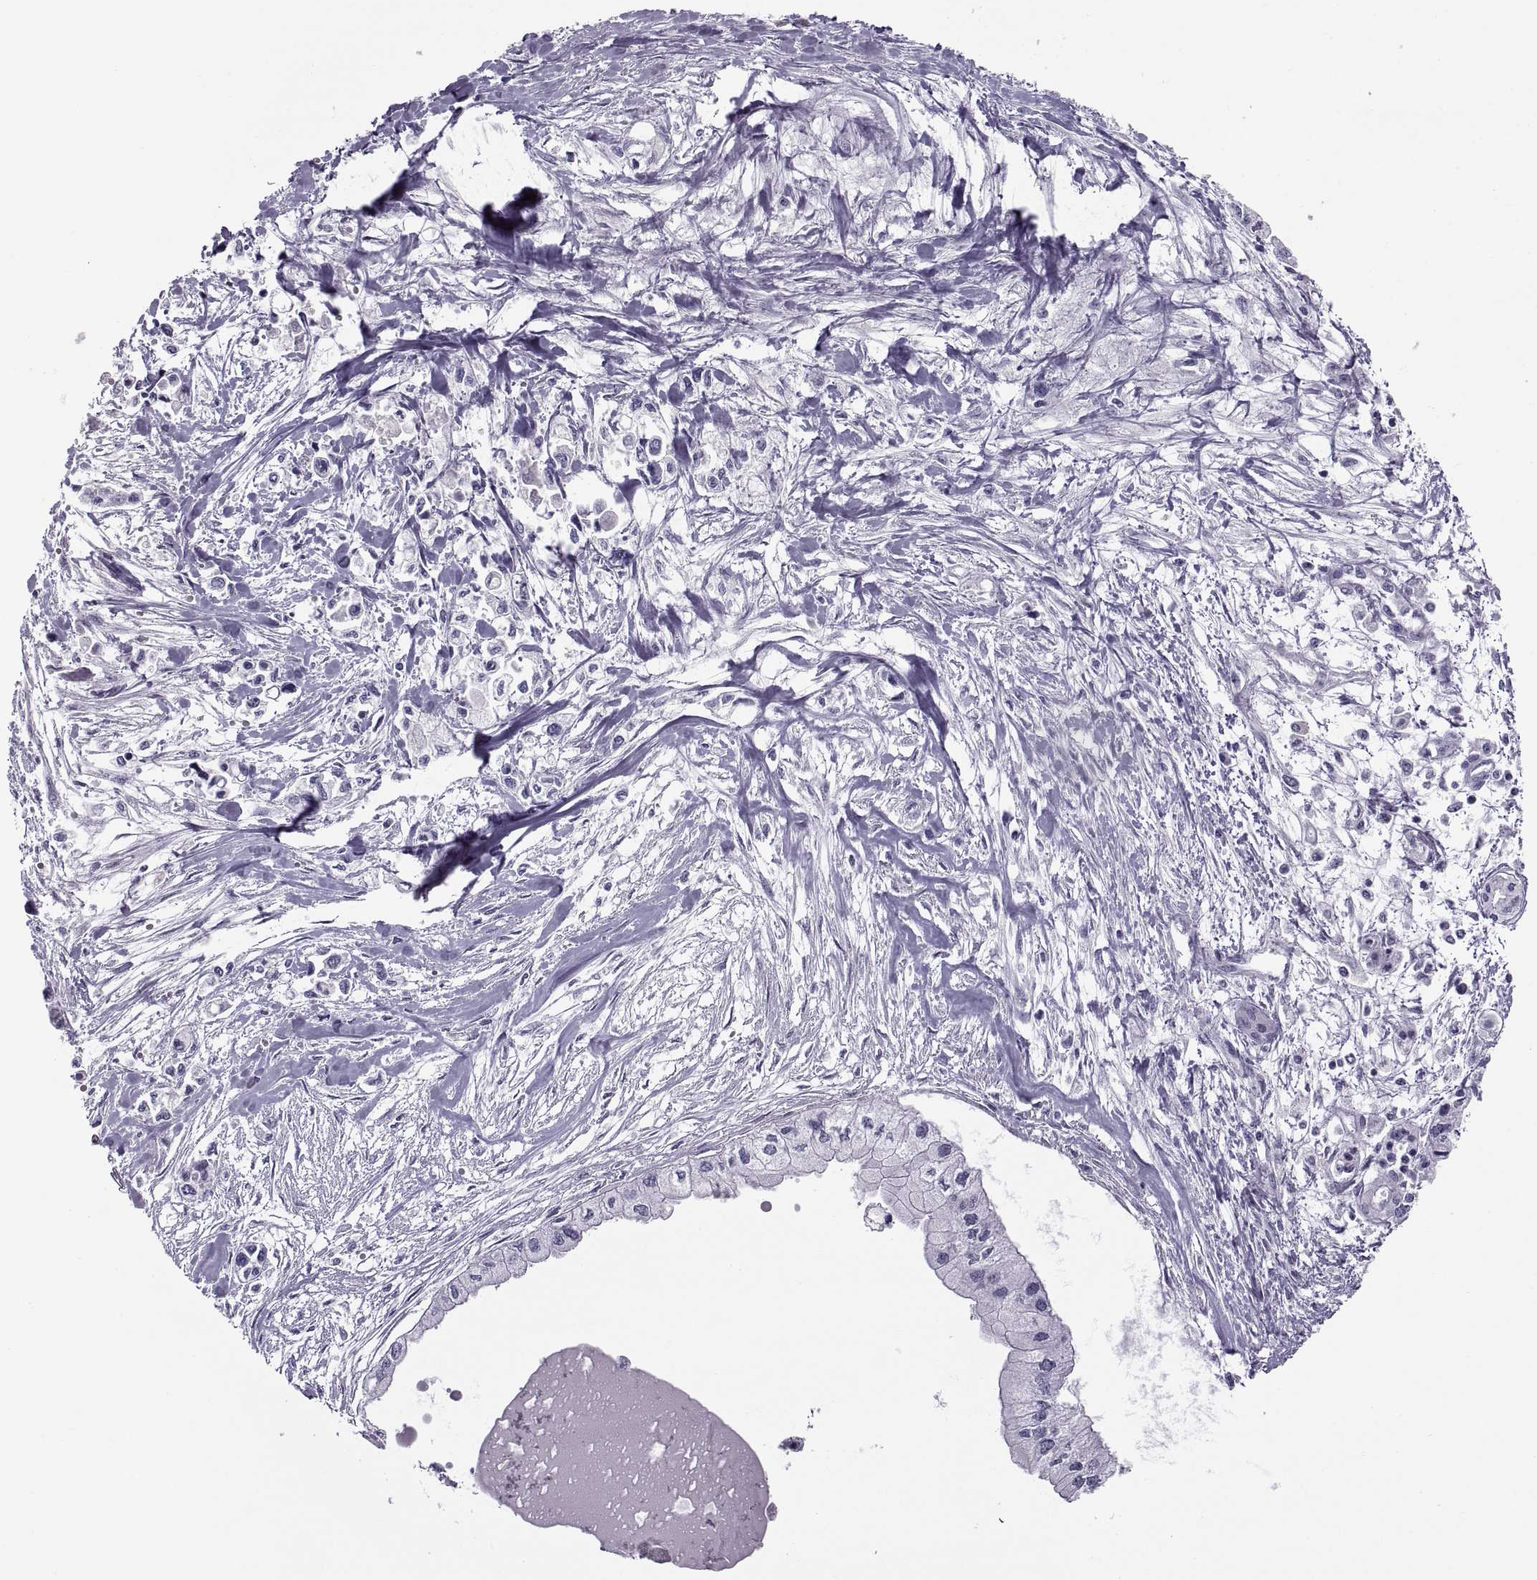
{"staining": {"intensity": "negative", "quantity": "none", "location": "none"}, "tissue": "pancreatic cancer", "cell_type": "Tumor cells", "image_type": "cancer", "snomed": [{"axis": "morphology", "description": "Adenocarcinoma, NOS"}, {"axis": "topography", "description": "Pancreas"}], "caption": "Human adenocarcinoma (pancreatic) stained for a protein using immunohistochemistry reveals no expression in tumor cells.", "gene": "MAGEB1", "patient": {"sex": "female", "age": 61}}